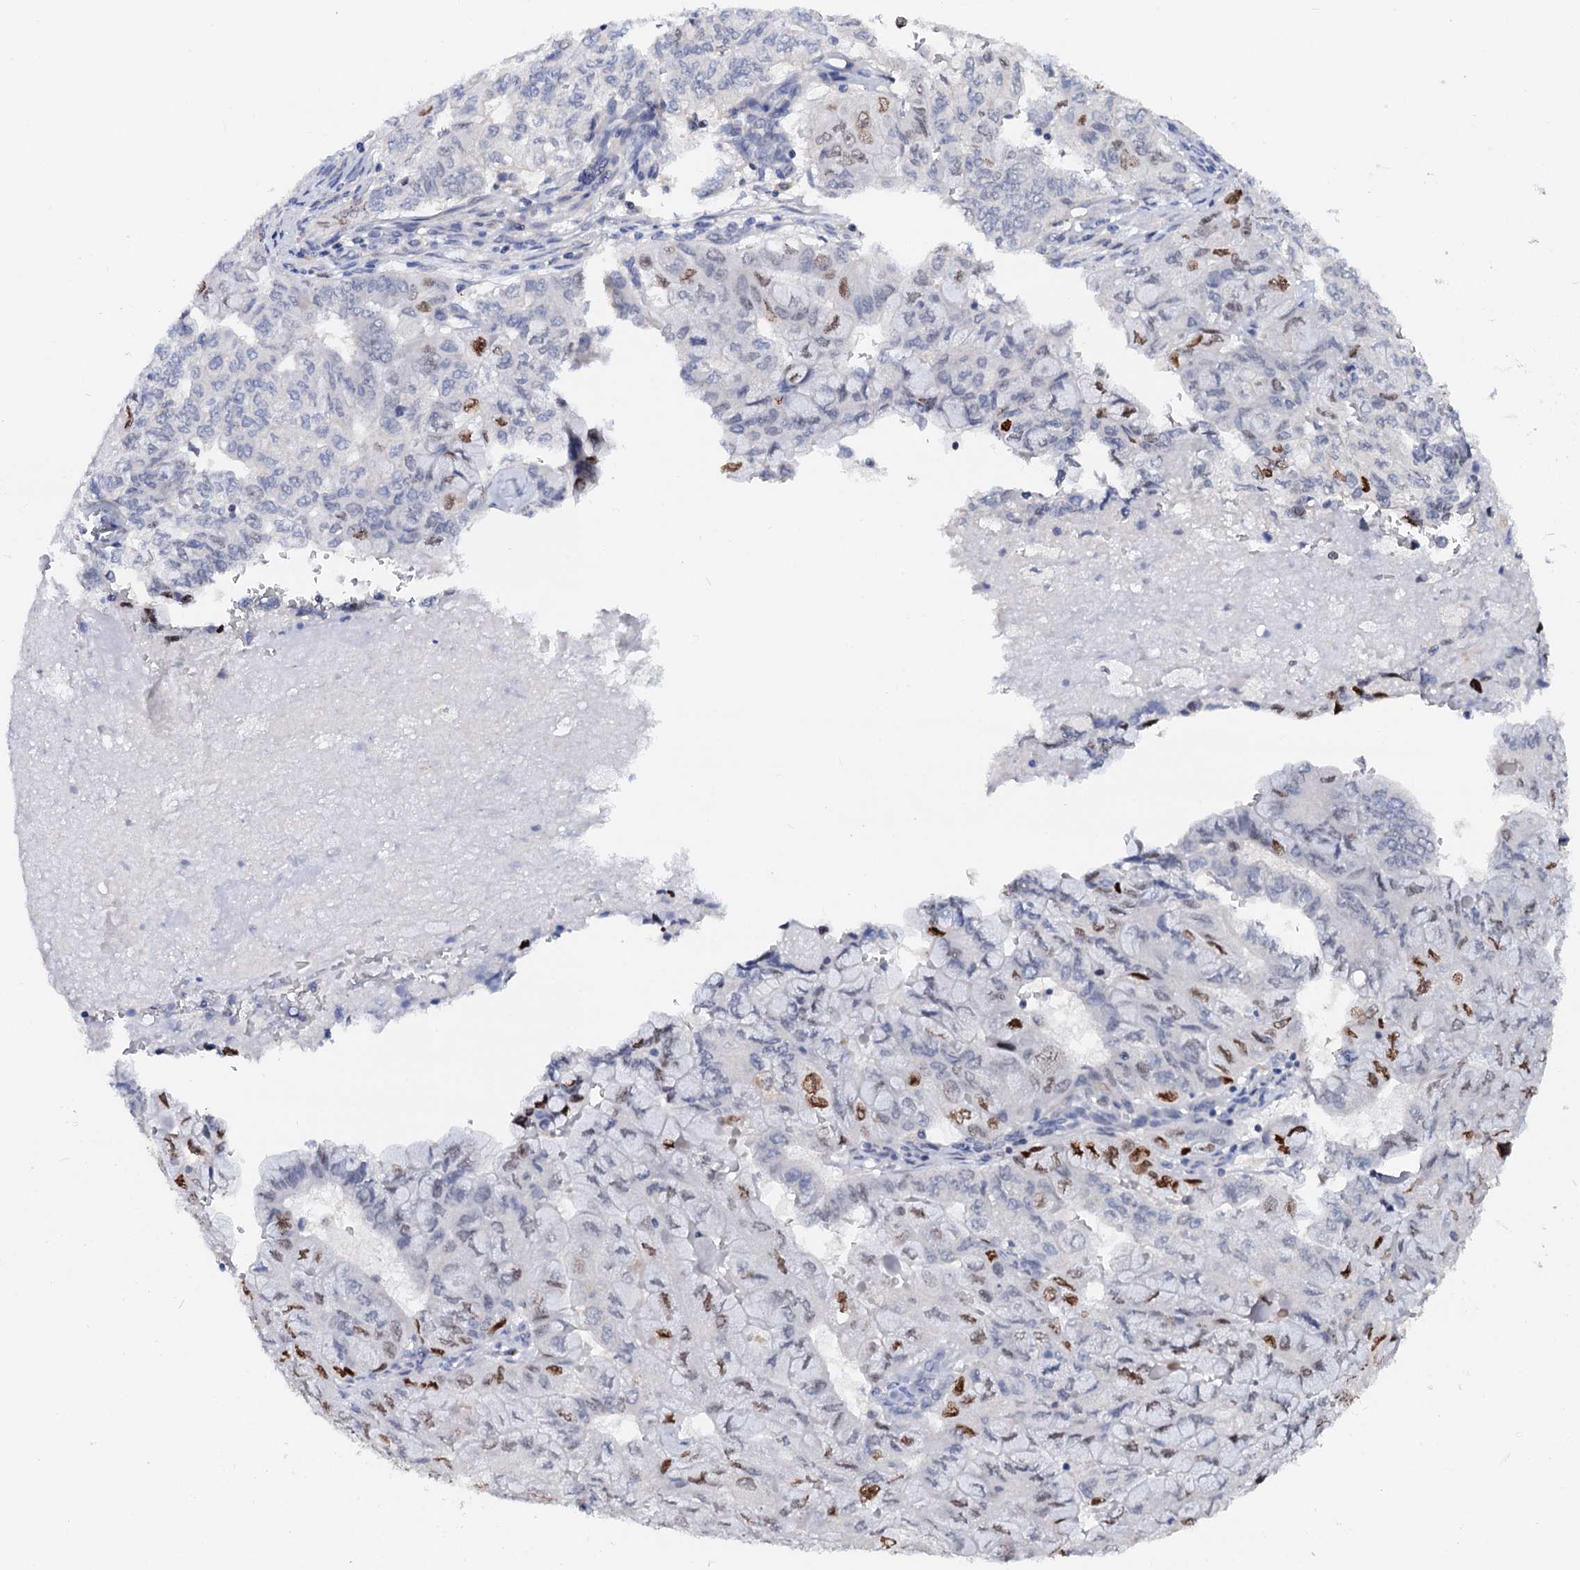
{"staining": {"intensity": "moderate", "quantity": "<25%", "location": "nuclear"}, "tissue": "pancreatic cancer", "cell_type": "Tumor cells", "image_type": "cancer", "snomed": [{"axis": "morphology", "description": "Adenocarcinoma, NOS"}, {"axis": "topography", "description": "Pancreas"}], "caption": "Immunohistochemical staining of human adenocarcinoma (pancreatic) demonstrates low levels of moderate nuclear staining in approximately <25% of tumor cells.", "gene": "NALF1", "patient": {"sex": "male", "age": 51}}